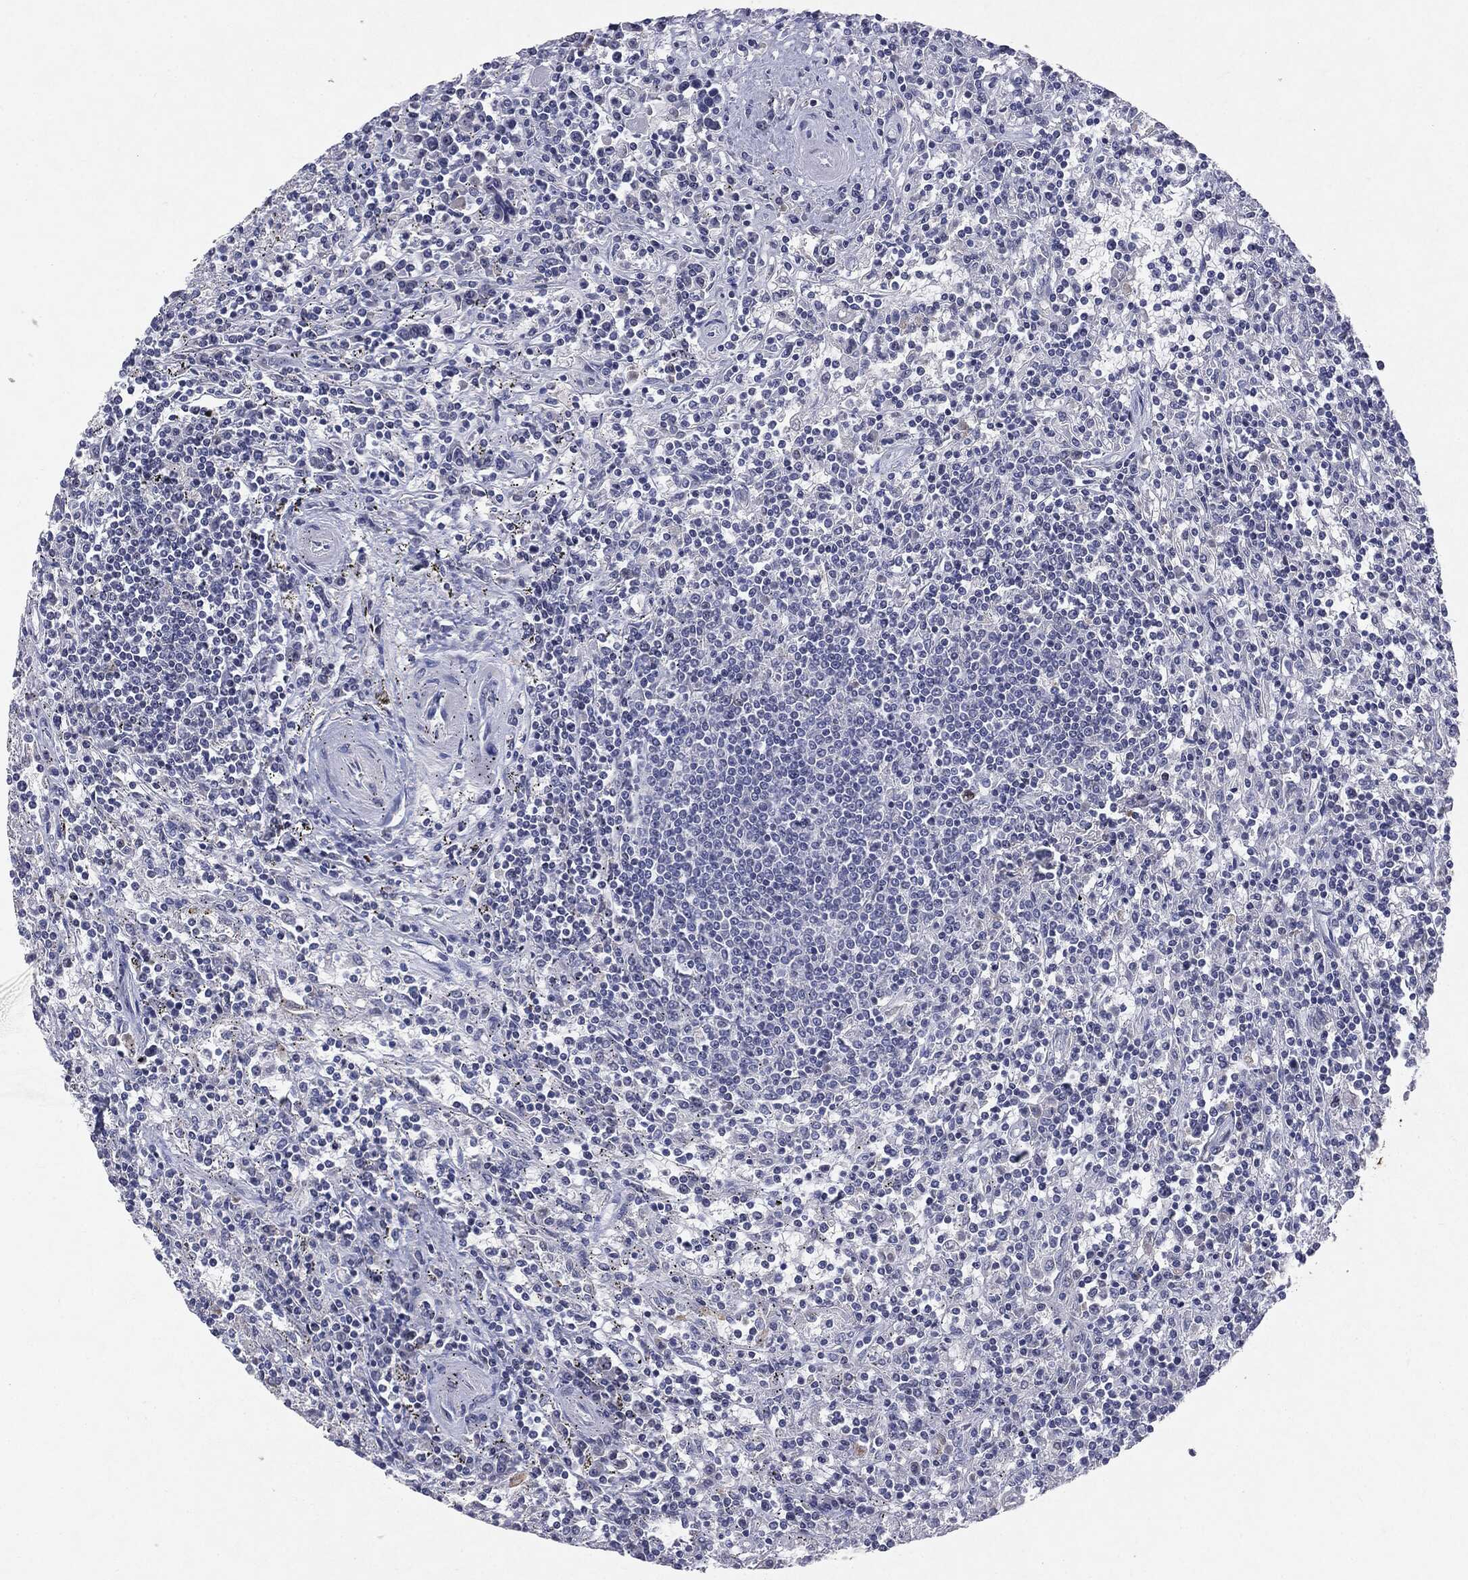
{"staining": {"intensity": "negative", "quantity": "none", "location": "none"}, "tissue": "lymphoma", "cell_type": "Tumor cells", "image_type": "cancer", "snomed": [{"axis": "morphology", "description": "Malignant lymphoma, non-Hodgkin's type, Low grade"}, {"axis": "topography", "description": "Spleen"}], "caption": "Immunohistochemistry image of neoplastic tissue: lymphoma stained with DAB (3,3'-diaminobenzidine) displays no significant protein expression in tumor cells. Nuclei are stained in blue.", "gene": "KIF2C", "patient": {"sex": "male", "age": 62}}